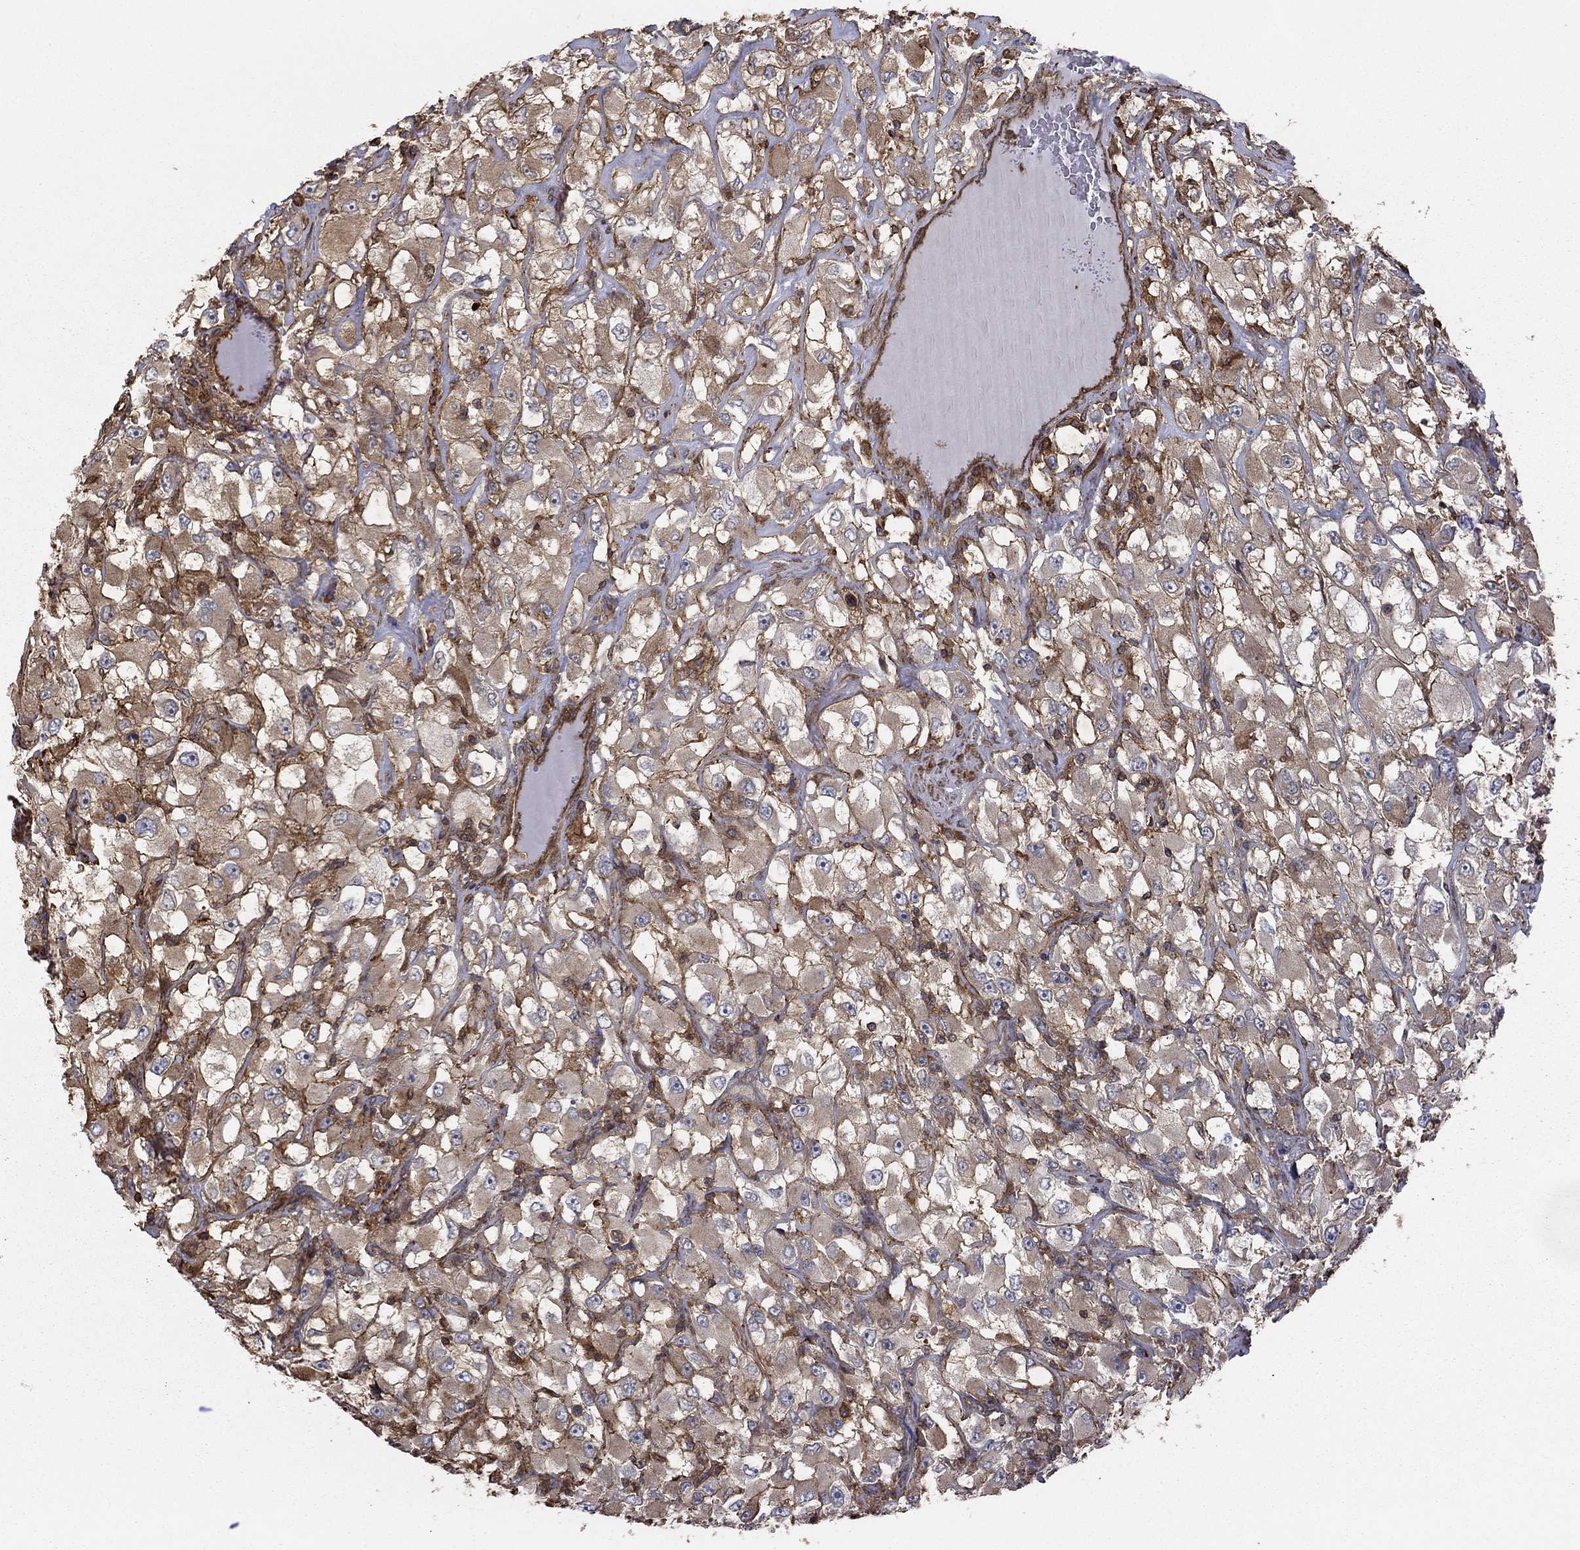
{"staining": {"intensity": "weak", "quantity": "<25%", "location": "cytoplasmic/membranous"}, "tissue": "renal cancer", "cell_type": "Tumor cells", "image_type": "cancer", "snomed": [{"axis": "morphology", "description": "Adenocarcinoma, NOS"}, {"axis": "topography", "description": "Kidney"}], "caption": "Immunohistochemistry (IHC) of adenocarcinoma (renal) demonstrates no positivity in tumor cells. Brightfield microscopy of immunohistochemistry (IHC) stained with DAB (3,3'-diaminobenzidine) (brown) and hematoxylin (blue), captured at high magnification.", "gene": "HABP4", "patient": {"sex": "female", "age": 52}}